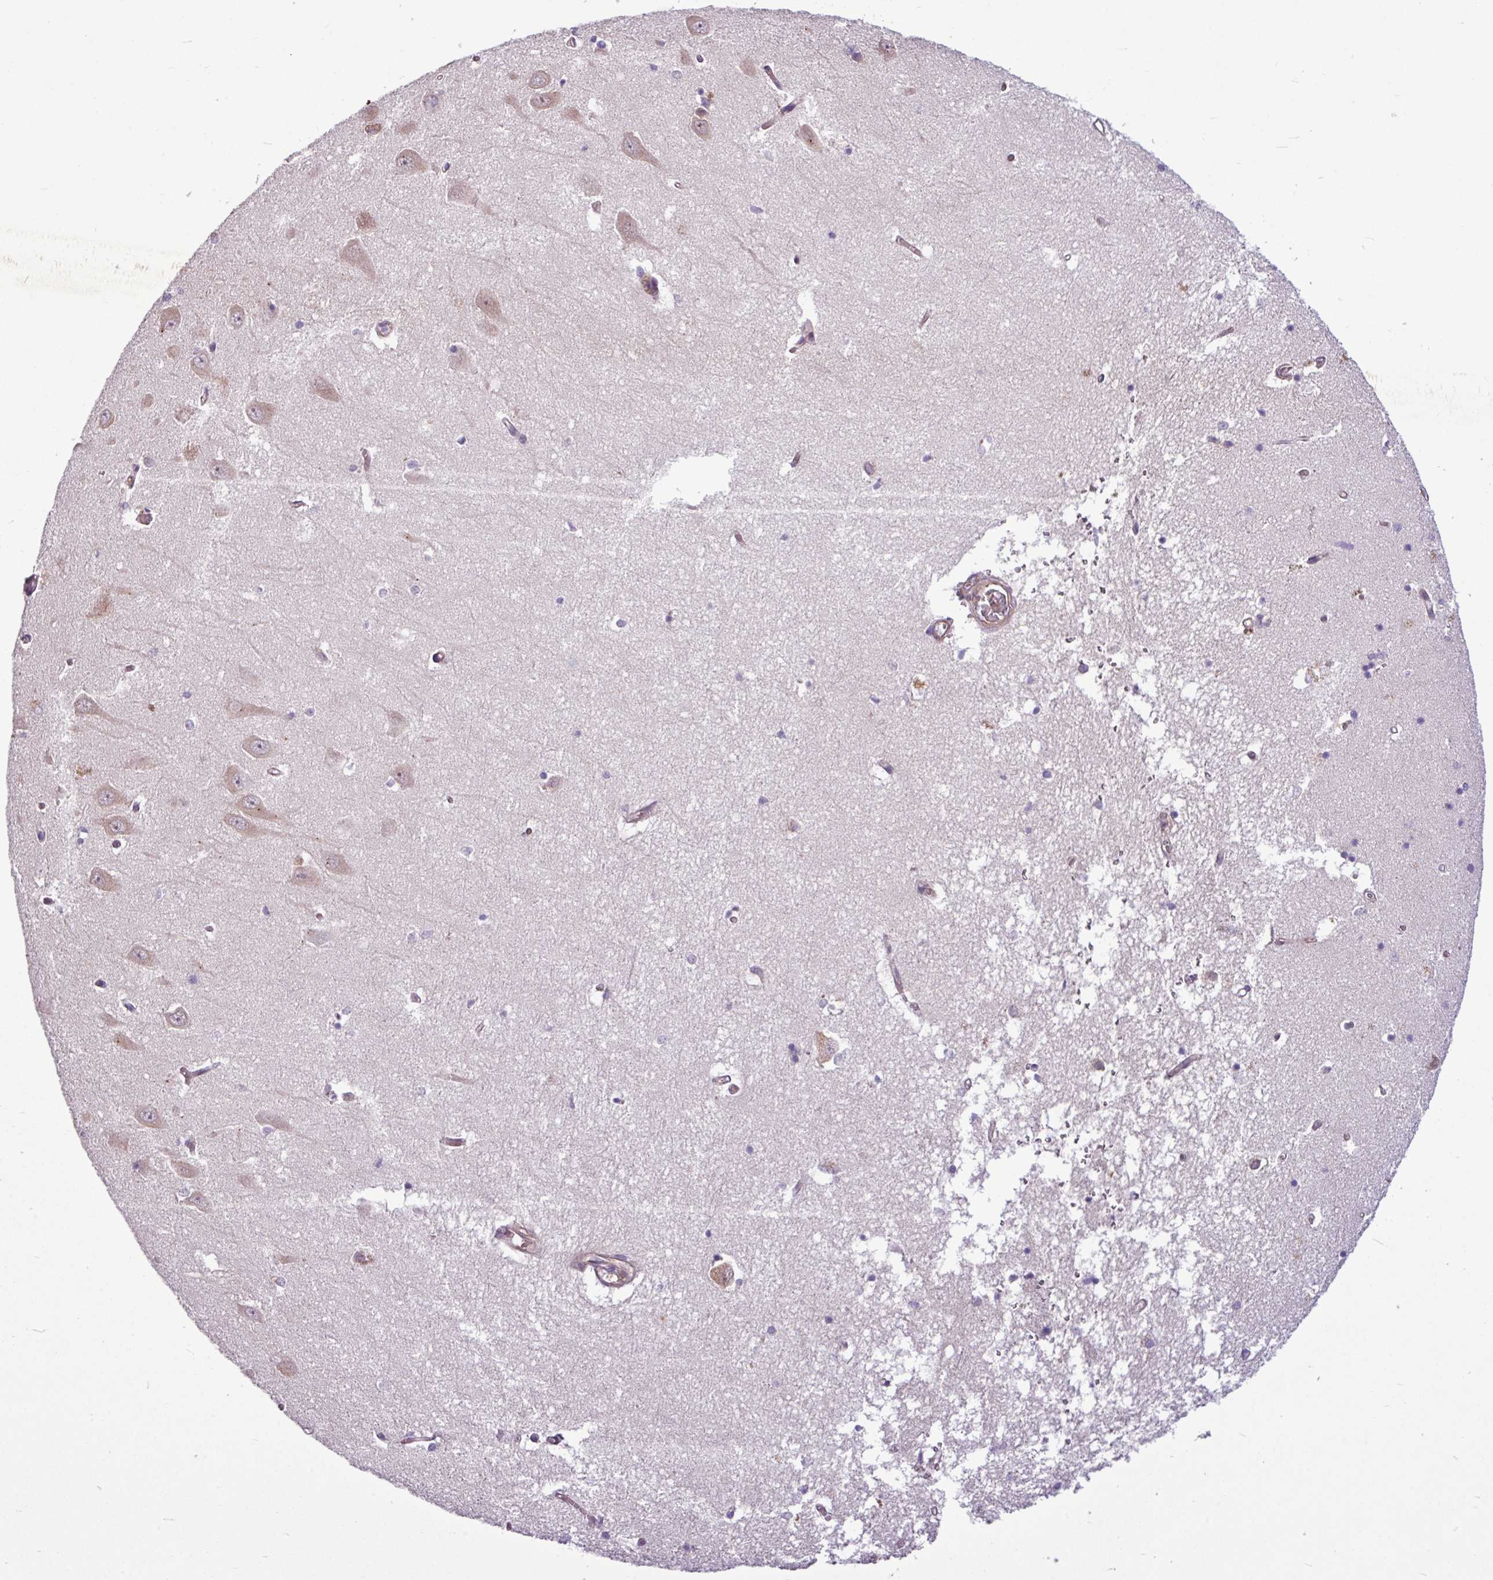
{"staining": {"intensity": "negative", "quantity": "none", "location": "none"}, "tissue": "hippocampus", "cell_type": "Glial cells", "image_type": "normal", "snomed": [{"axis": "morphology", "description": "Normal tissue, NOS"}, {"axis": "topography", "description": "Hippocampus"}], "caption": "Histopathology image shows no significant protein expression in glial cells of normal hippocampus. (Brightfield microscopy of DAB immunohistochemistry (IHC) at high magnification).", "gene": "MROH2A", "patient": {"sex": "male", "age": 70}}